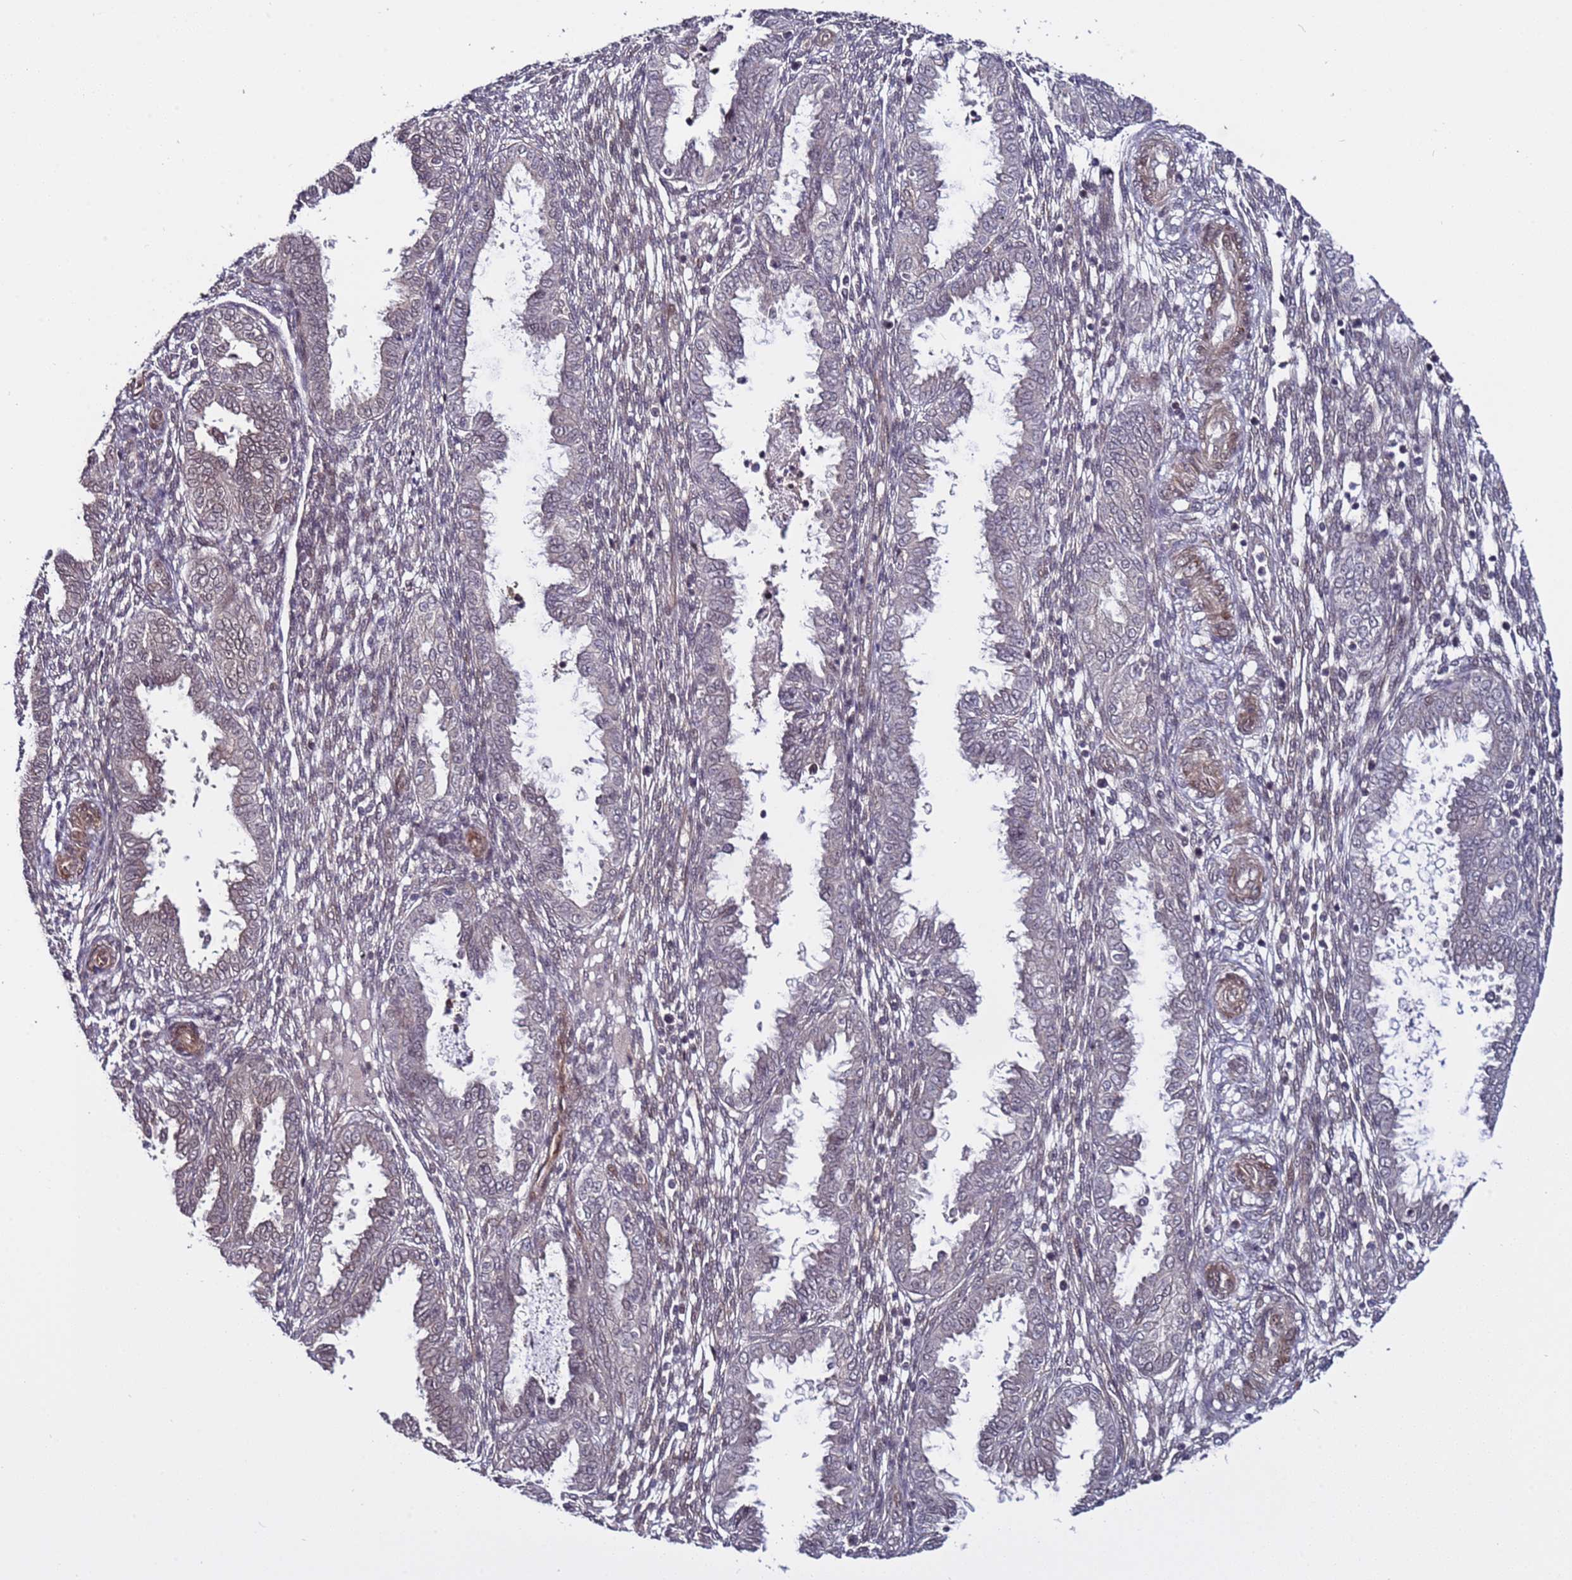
{"staining": {"intensity": "negative", "quantity": "none", "location": "none"}, "tissue": "endometrium", "cell_type": "Cells in endometrial stroma", "image_type": "normal", "snomed": [{"axis": "morphology", "description": "Normal tissue, NOS"}, {"axis": "topography", "description": "Endometrium"}], "caption": "This is an immunohistochemistry (IHC) micrograph of unremarkable endometrium. There is no expression in cells in endometrial stroma.", "gene": "POLR2D", "patient": {"sex": "female", "age": 33}}